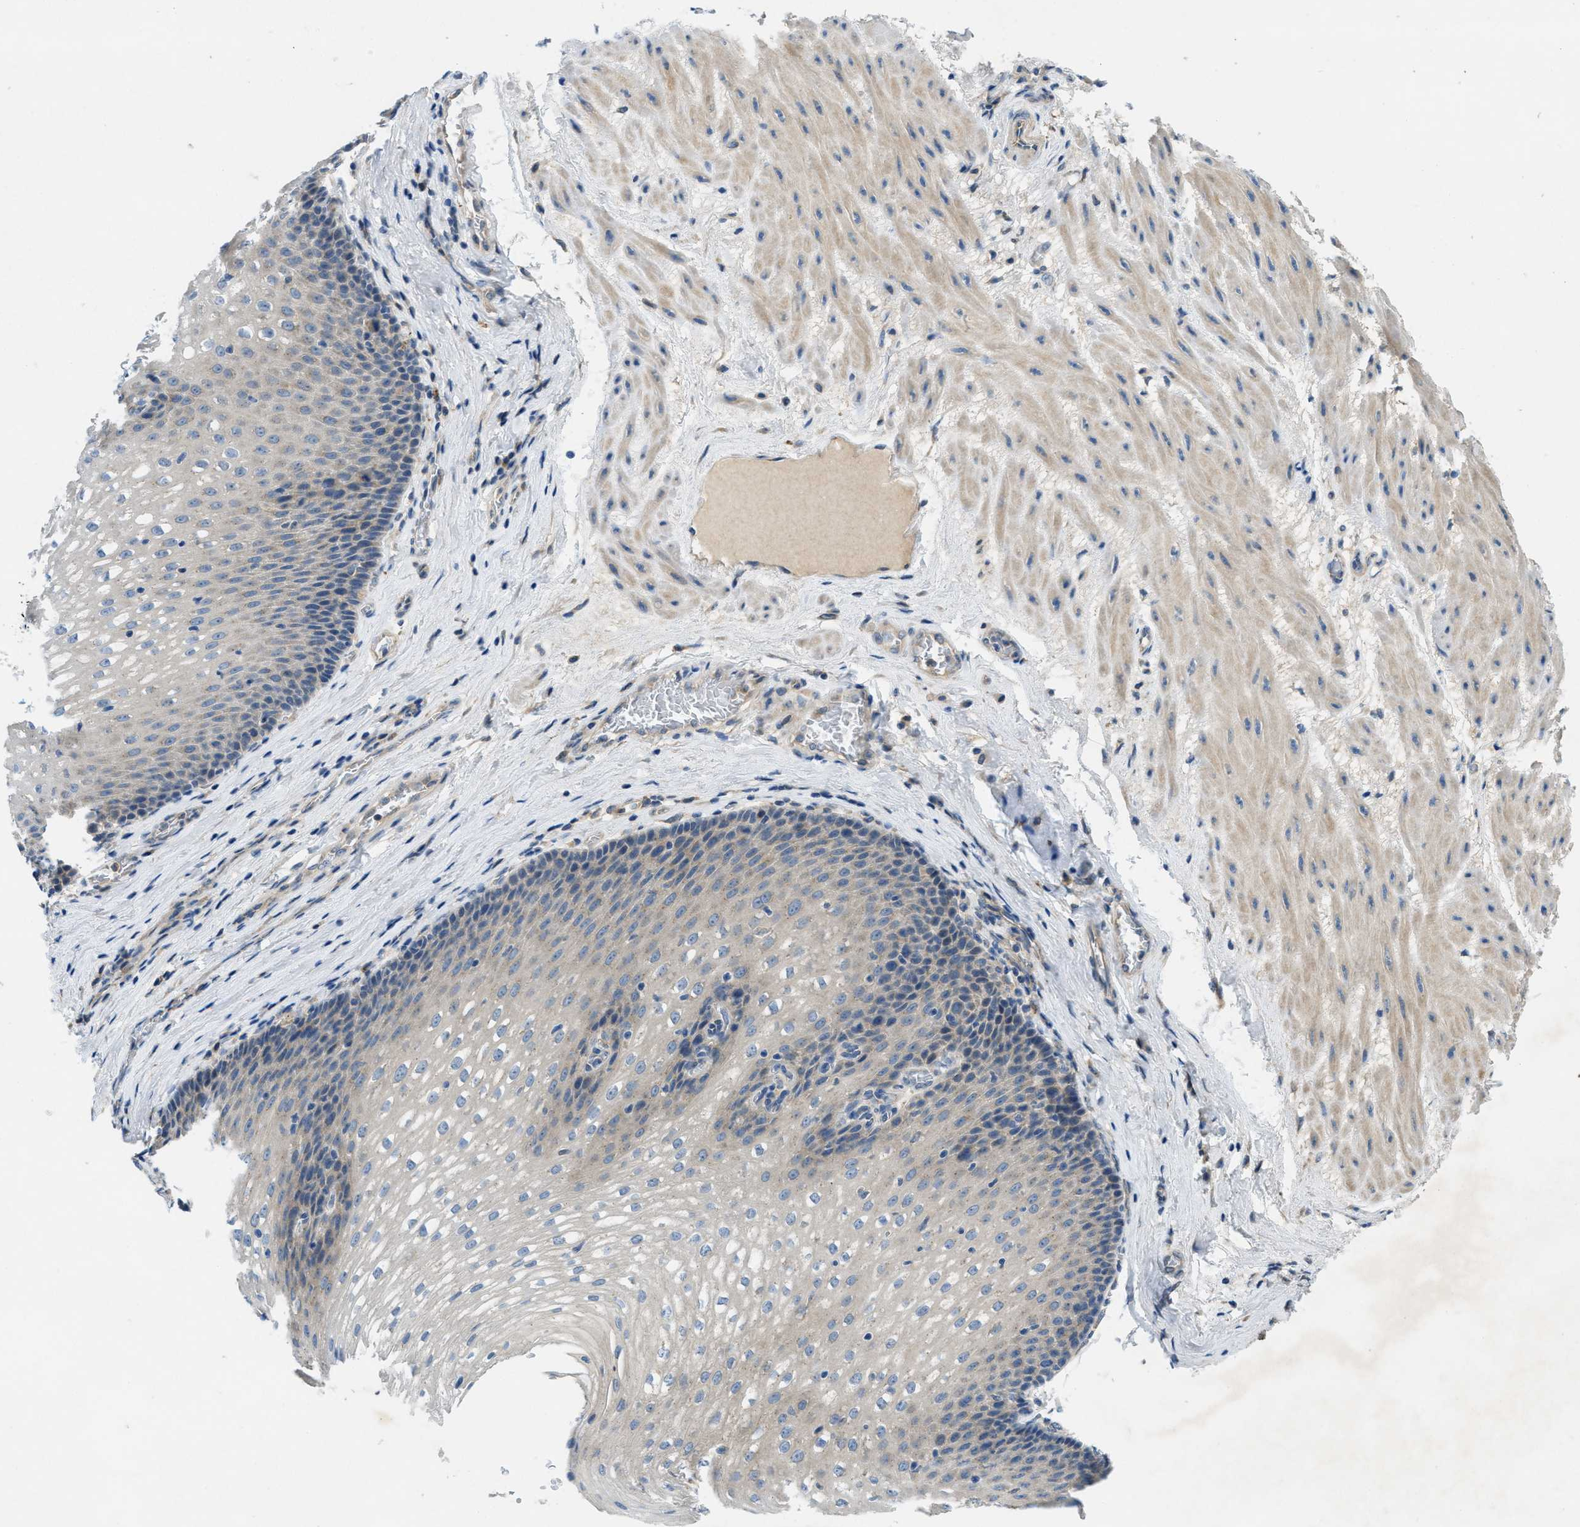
{"staining": {"intensity": "negative", "quantity": "none", "location": "none"}, "tissue": "esophagus", "cell_type": "Squamous epithelial cells", "image_type": "normal", "snomed": [{"axis": "morphology", "description": "Normal tissue, NOS"}, {"axis": "topography", "description": "Esophagus"}], "caption": "Immunohistochemistry micrograph of unremarkable esophagus: human esophagus stained with DAB (3,3'-diaminobenzidine) exhibits no significant protein expression in squamous epithelial cells.", "gene": "RIPK2", "patient": {"sex": "male", "age": 48}}